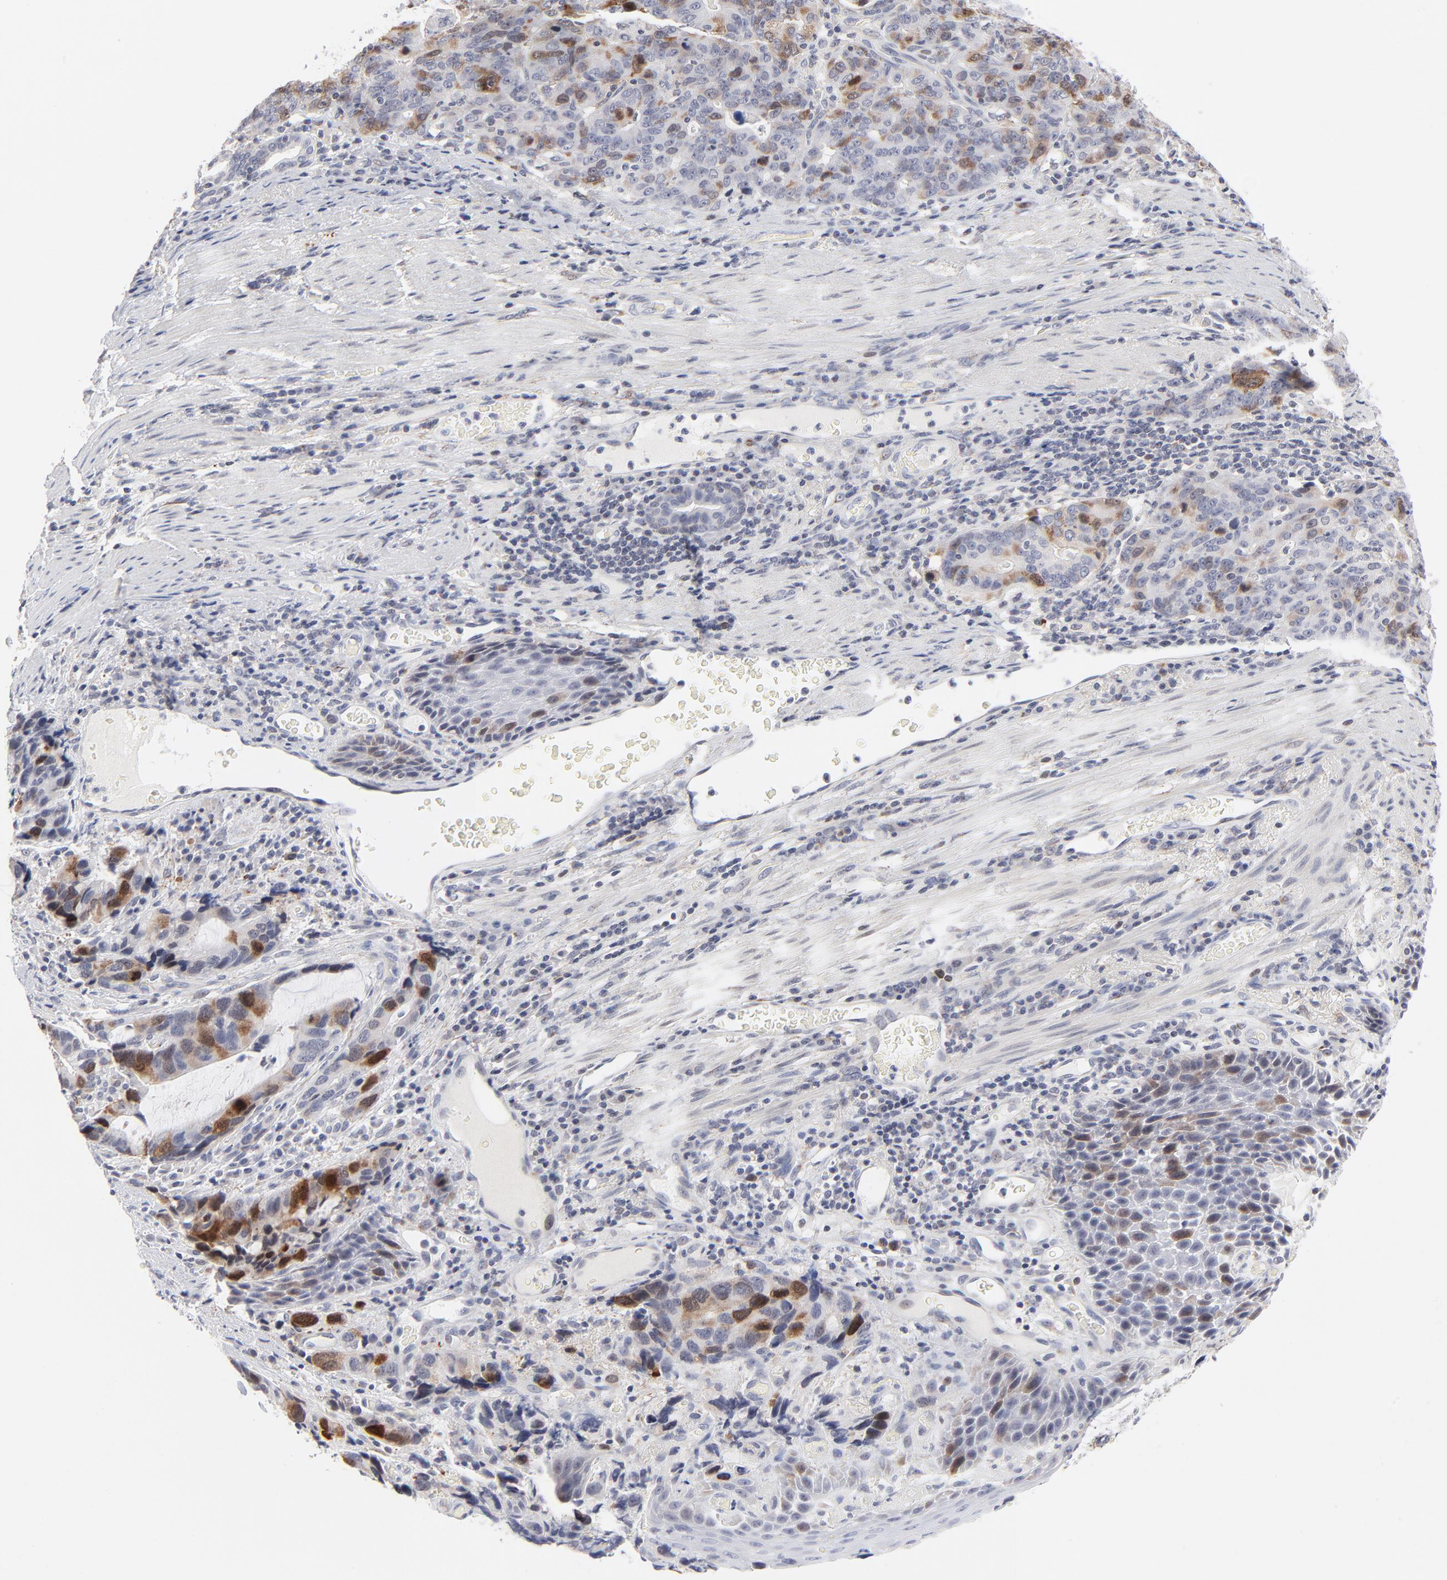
{"staining": {"intensity": "moderate", "quantity": "25%-75%", "location": "cytoplasmic/membranous,nuclear"}, "tissue": "stomach cancer", "cell_type": "Tumor cells", "image_type": "cancer", "snomed": [{"axis": "morphology", "description": "Adenocarcinoma, NOS"}, {"axis": "topography", "description": "Esophagus"}, {"axis": "topography", "description": "Stomach"}], "caption": "Immunohistochemistry (IHC) of human adenocarcinoma (stomach) demonstrates medium levels of moderate cytoplasmic/membranous and nuclear positivity in approximately 25%-75% of tumor cells.", "gene": "AURKA", "patient": {"sex": "male", "age": 74}}